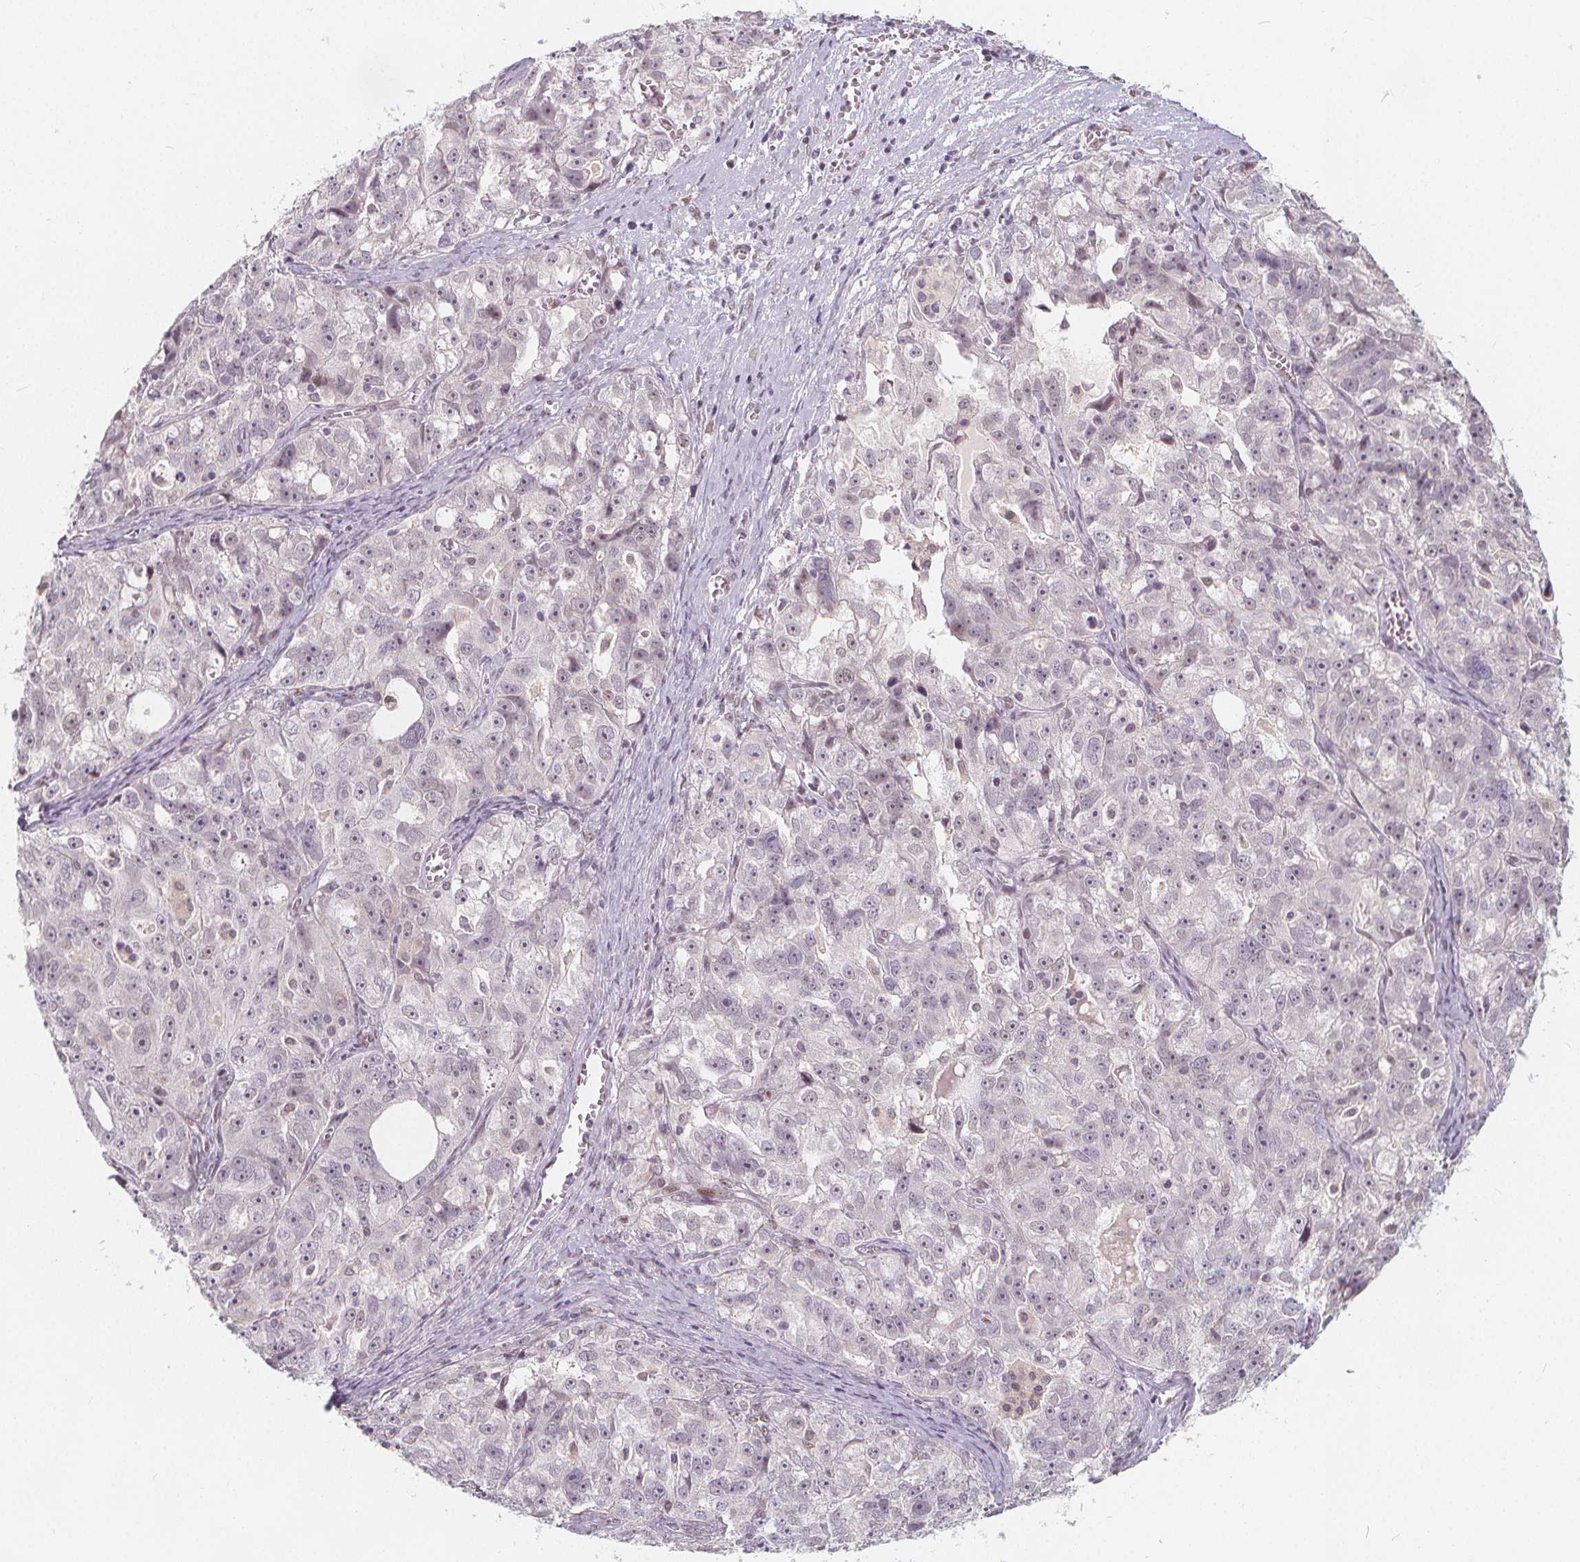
{"staining": {"intensity": "negative", "quantity": "none", "location": "none"}, "tissue": "ovarian cancer", "cell_type": "Tumor cells", "image_type": "cancer", "snomed": [{"axis": "morphology", "description": "Cystadenocarcinoma, serous, NOS"}, {"axis": "topography", "description": "Ovary"}], "caption": "The histopathology image shows no staining of tumor cells in serous cystadenocarcinoma (ovarian).", "gene": "DRC3", "patient": {"sex": "female", "age": 51}}